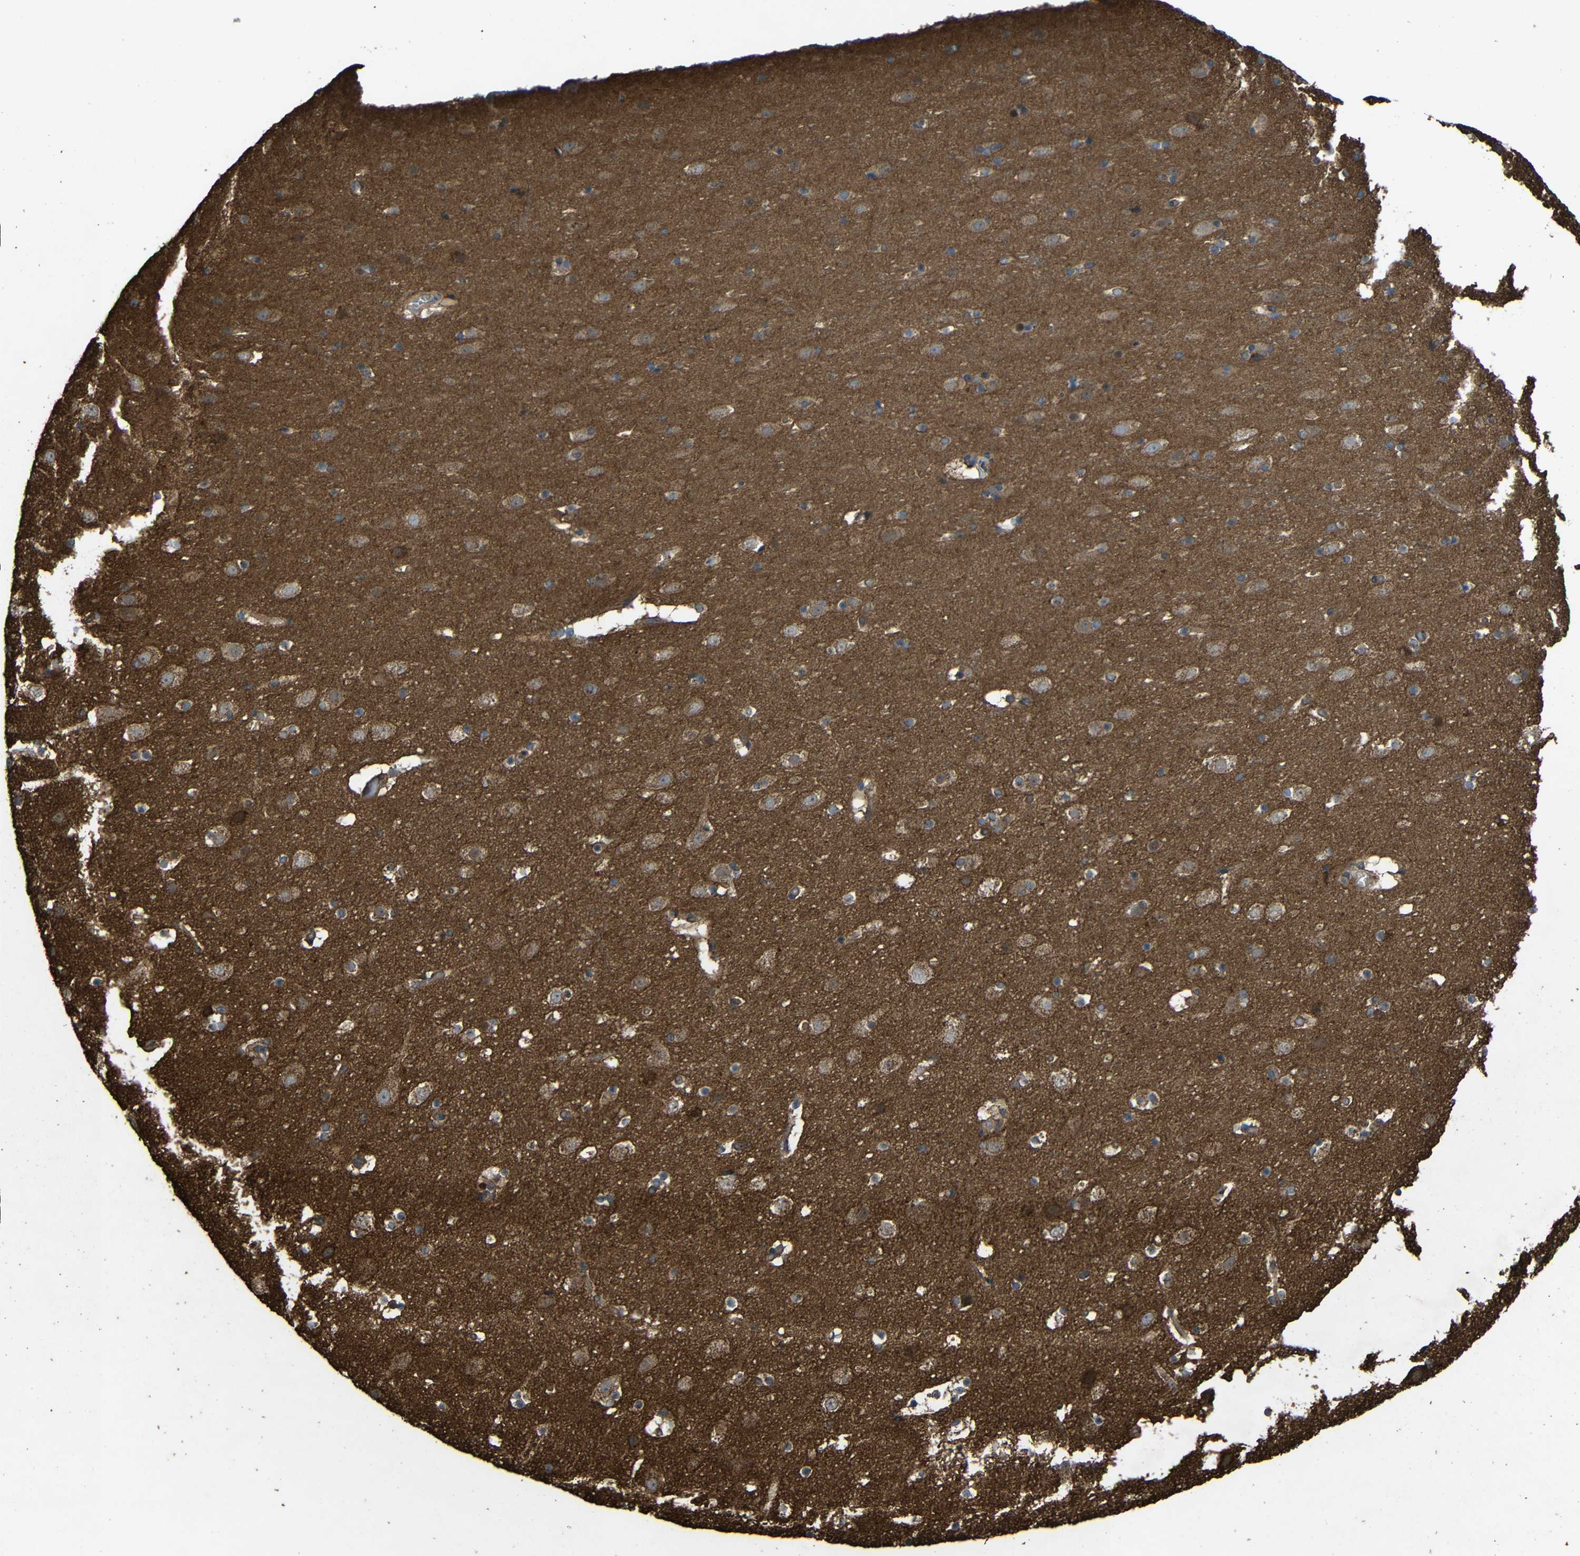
{"staining": {"intensity": "weak", "quantity": ">75%", "location": "cytoplasmic/membranous"}, "tissue": "cerebral cortex", "cell_type": "Endothelial cells", "image_type": "normal", "snomed": [{"axis": "morphology", "description": "Normal tissue, NOS"}, {"axis": "topography", "description": "Cerebral cortex"}], "caption": "About >75% of endothelial cells in benign cerebral cortex exhibit weak cytoplasmic/membranous protein staining as visualized by brown immunohistochemical staining.", "gene": "C1GALT1", "patient": {"sex": "male", "age": 45}}